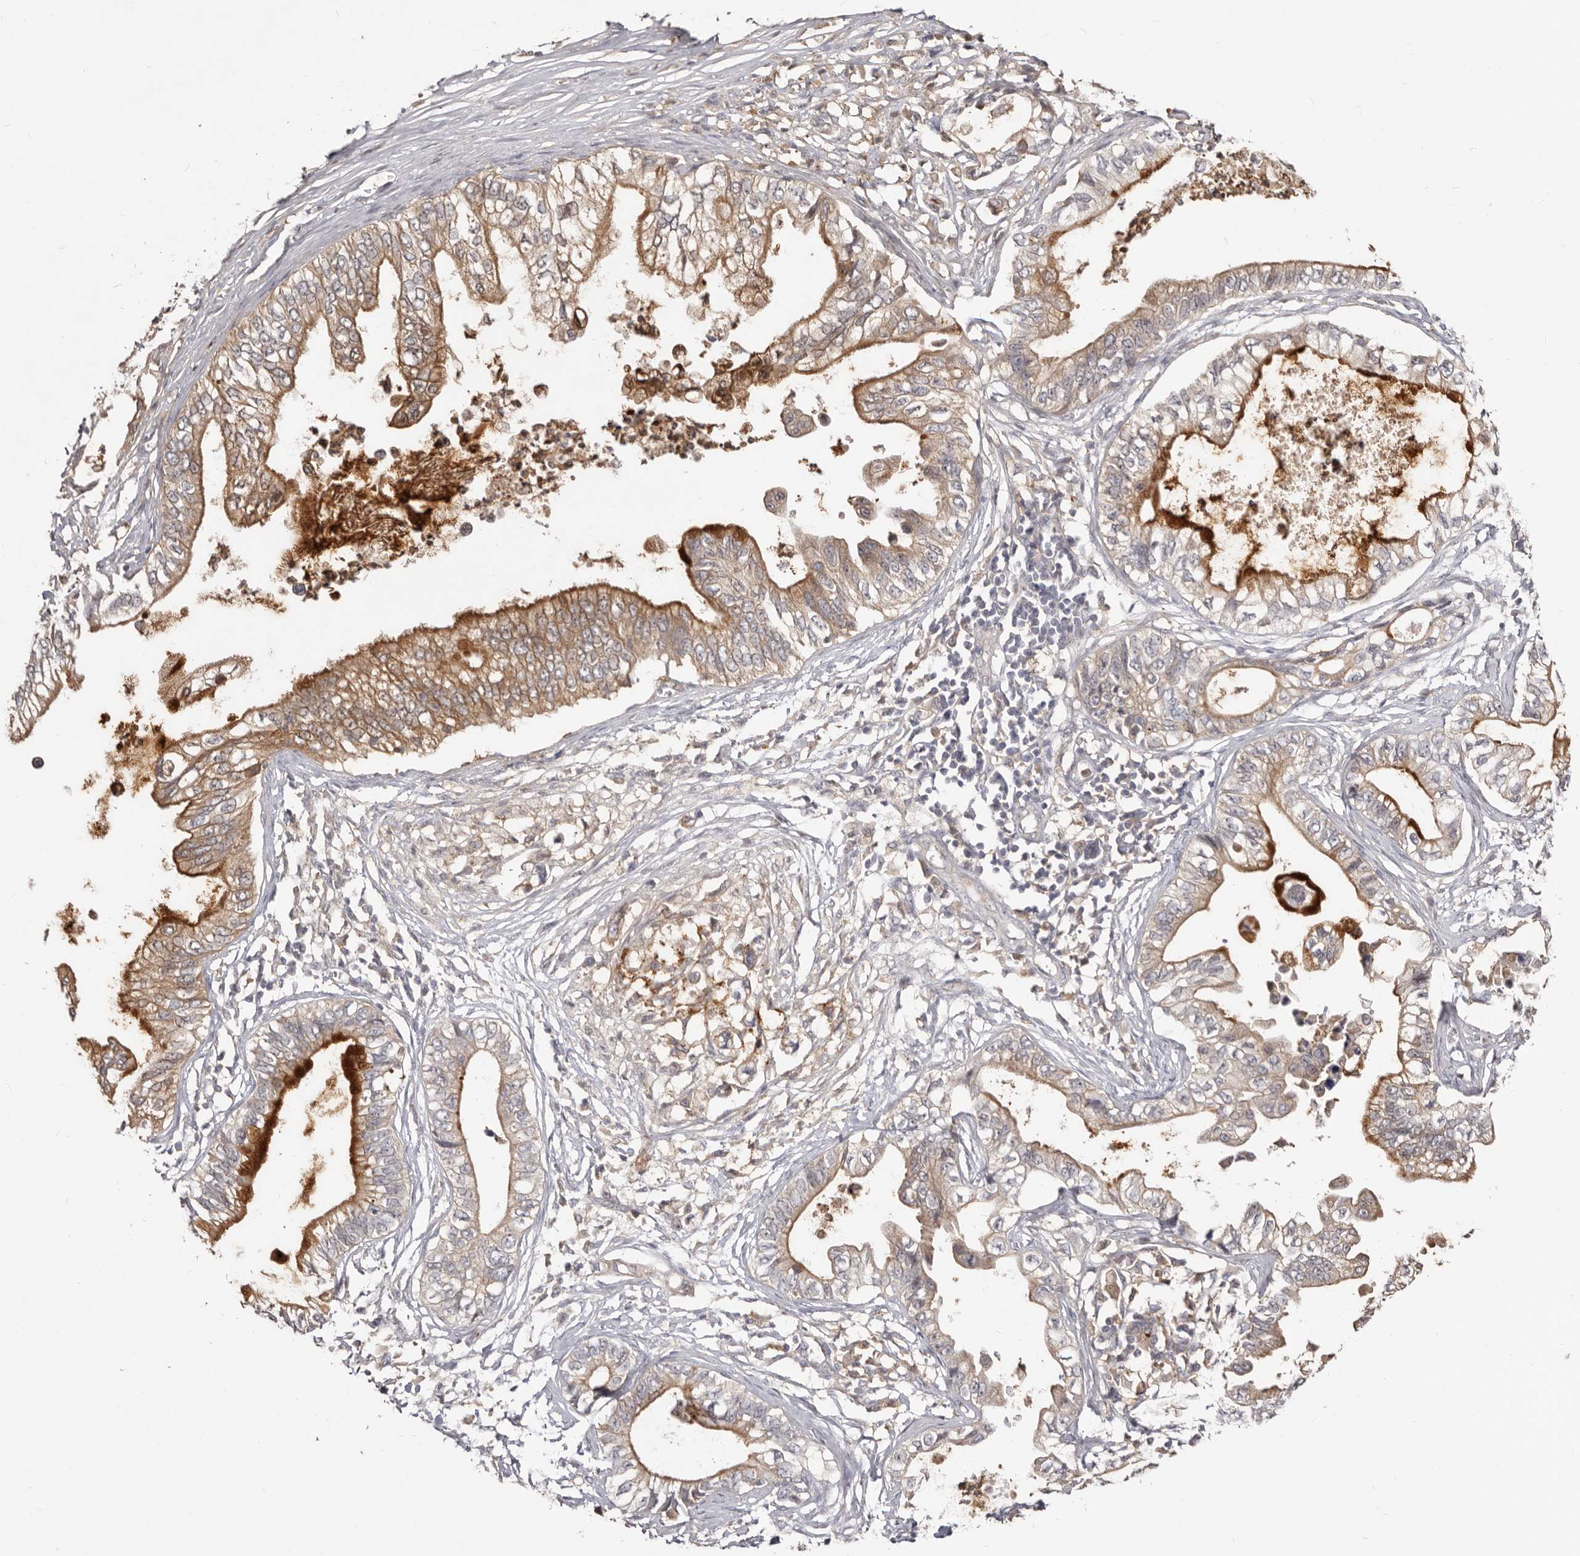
{"staining": {"intensity": "moderate", "quantity": ">75%", "location": "cytoplasmic/membranous"}, "tissue": "pancreatic cancer", "cell_type": "Tumor cells", "image_type": "cancer", "snomed": [{"axis": "morphology", "description": "Adenocarcinoma, NOS"}, {"axis": "topography", "description": "Pancreas"}], "caption": "IHC image of neoplastic tissue: pancreatic cancer (adenocarcinoma) stained using immunohistochemistry reveals medium levels of moderate protein expression localized specifically in the cytoplasmic/membranous of tumor cells, appearing as a cytoplasmic/membranous brown color.", "gene": "TC2N", "patient": {"sex": "male", "age": 56}}